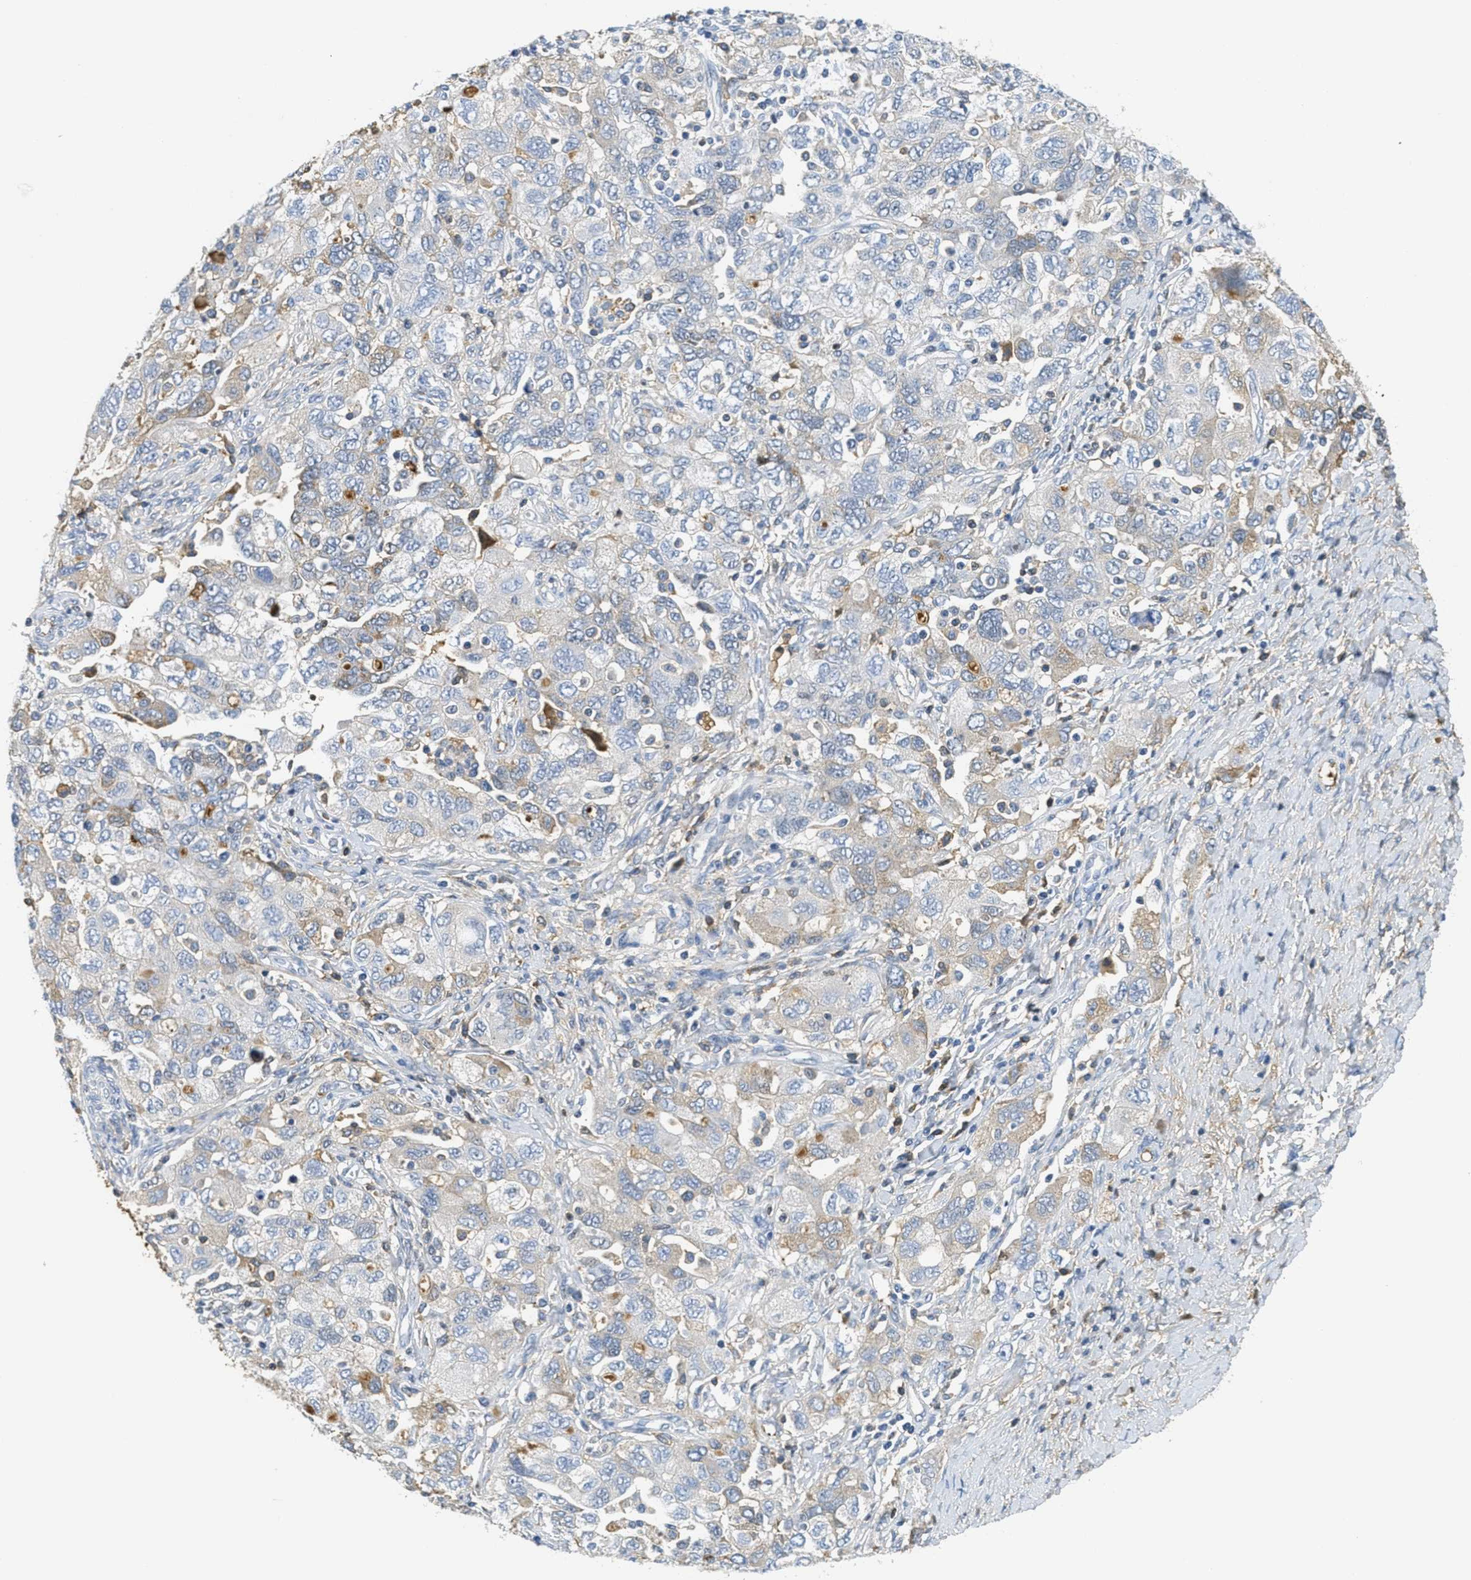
{"staining": {"intensity": "weak", "quantity": "<25%", "location": "cytoplasmic/membranous"}, "tissue": "ovarian cancer", "cell_type": "Tumor cells", "image_type": "cancer", "snomed": [{"axis": "morphology", "description": "Carcinoma, NOS"}, {"axis": "morphology", "description": "Cystadenocarcinoma, serous, NOS"}, {"axis": "topography", "description": "Ovary"}], "caption": "Tumor cells are negative for brown protein staining in ovarian cancer (serous cystadenocarcinoma). (Brightfield microscopy of DAB (3,3'-diaminobenzidine) immunohistochemistry (IHC) at high magnification).", "gene": "SERPINA1", "patient": {"sex": "female", "age": 69}}